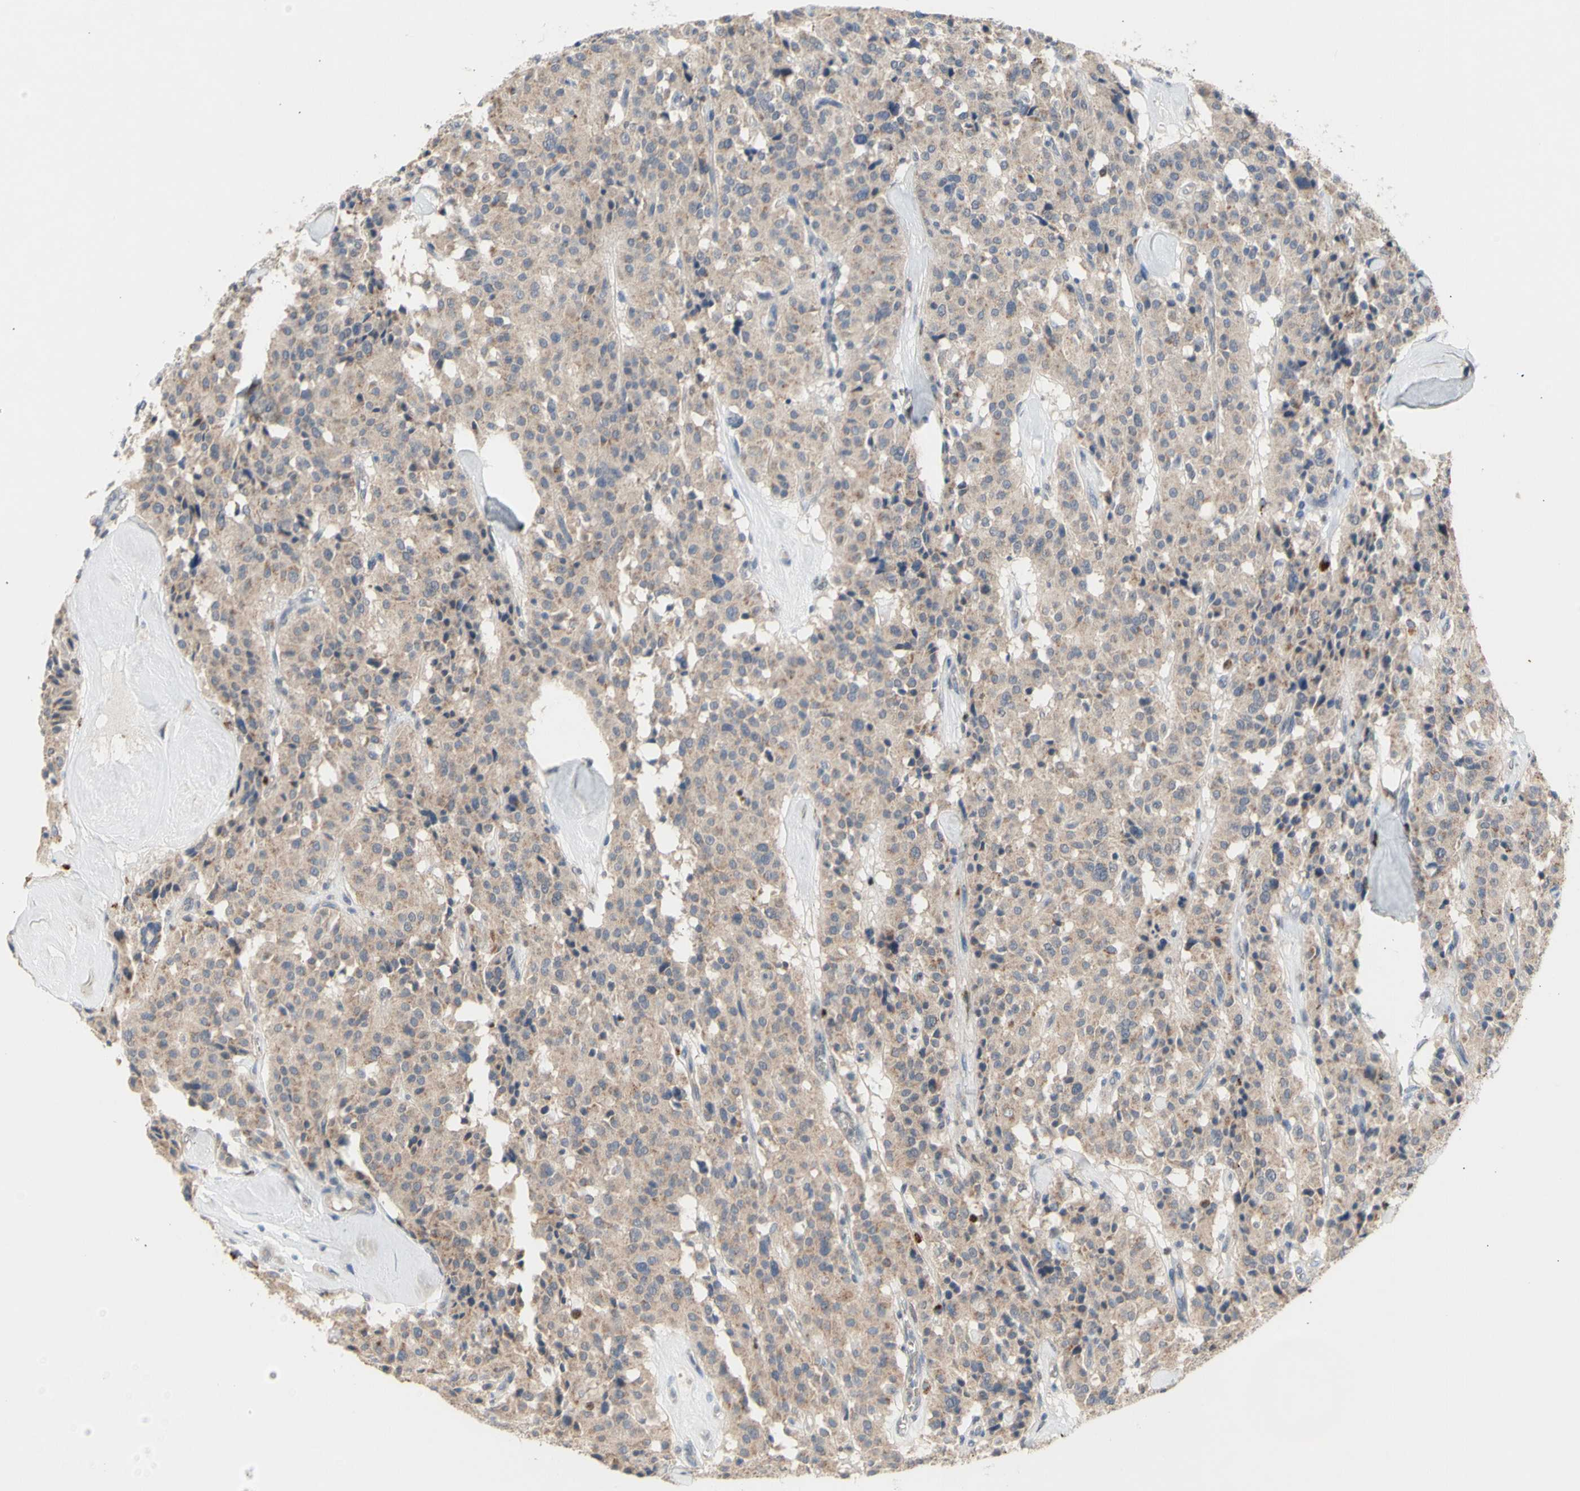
{"staining": {"intensity": "weak", "quantity": ">75%", "location": "cytoplasmic/membranous"}, "tissue": "carcinoid", "cell_type": "Tumor cells", "image_type": "cancer", "snomed": [{"axis": "morphology", "description": "Carcinoid, malignant, NOS"}, {"axis": "topography", "description": "Lung"}], "caption": "A brown stain shows weak cytoplasmic/membranous expression of a protein in human carcinoid (malignant) tumor cells.", "gene": "NLRP1", "patient": {"sex": "male", "age": 30}}